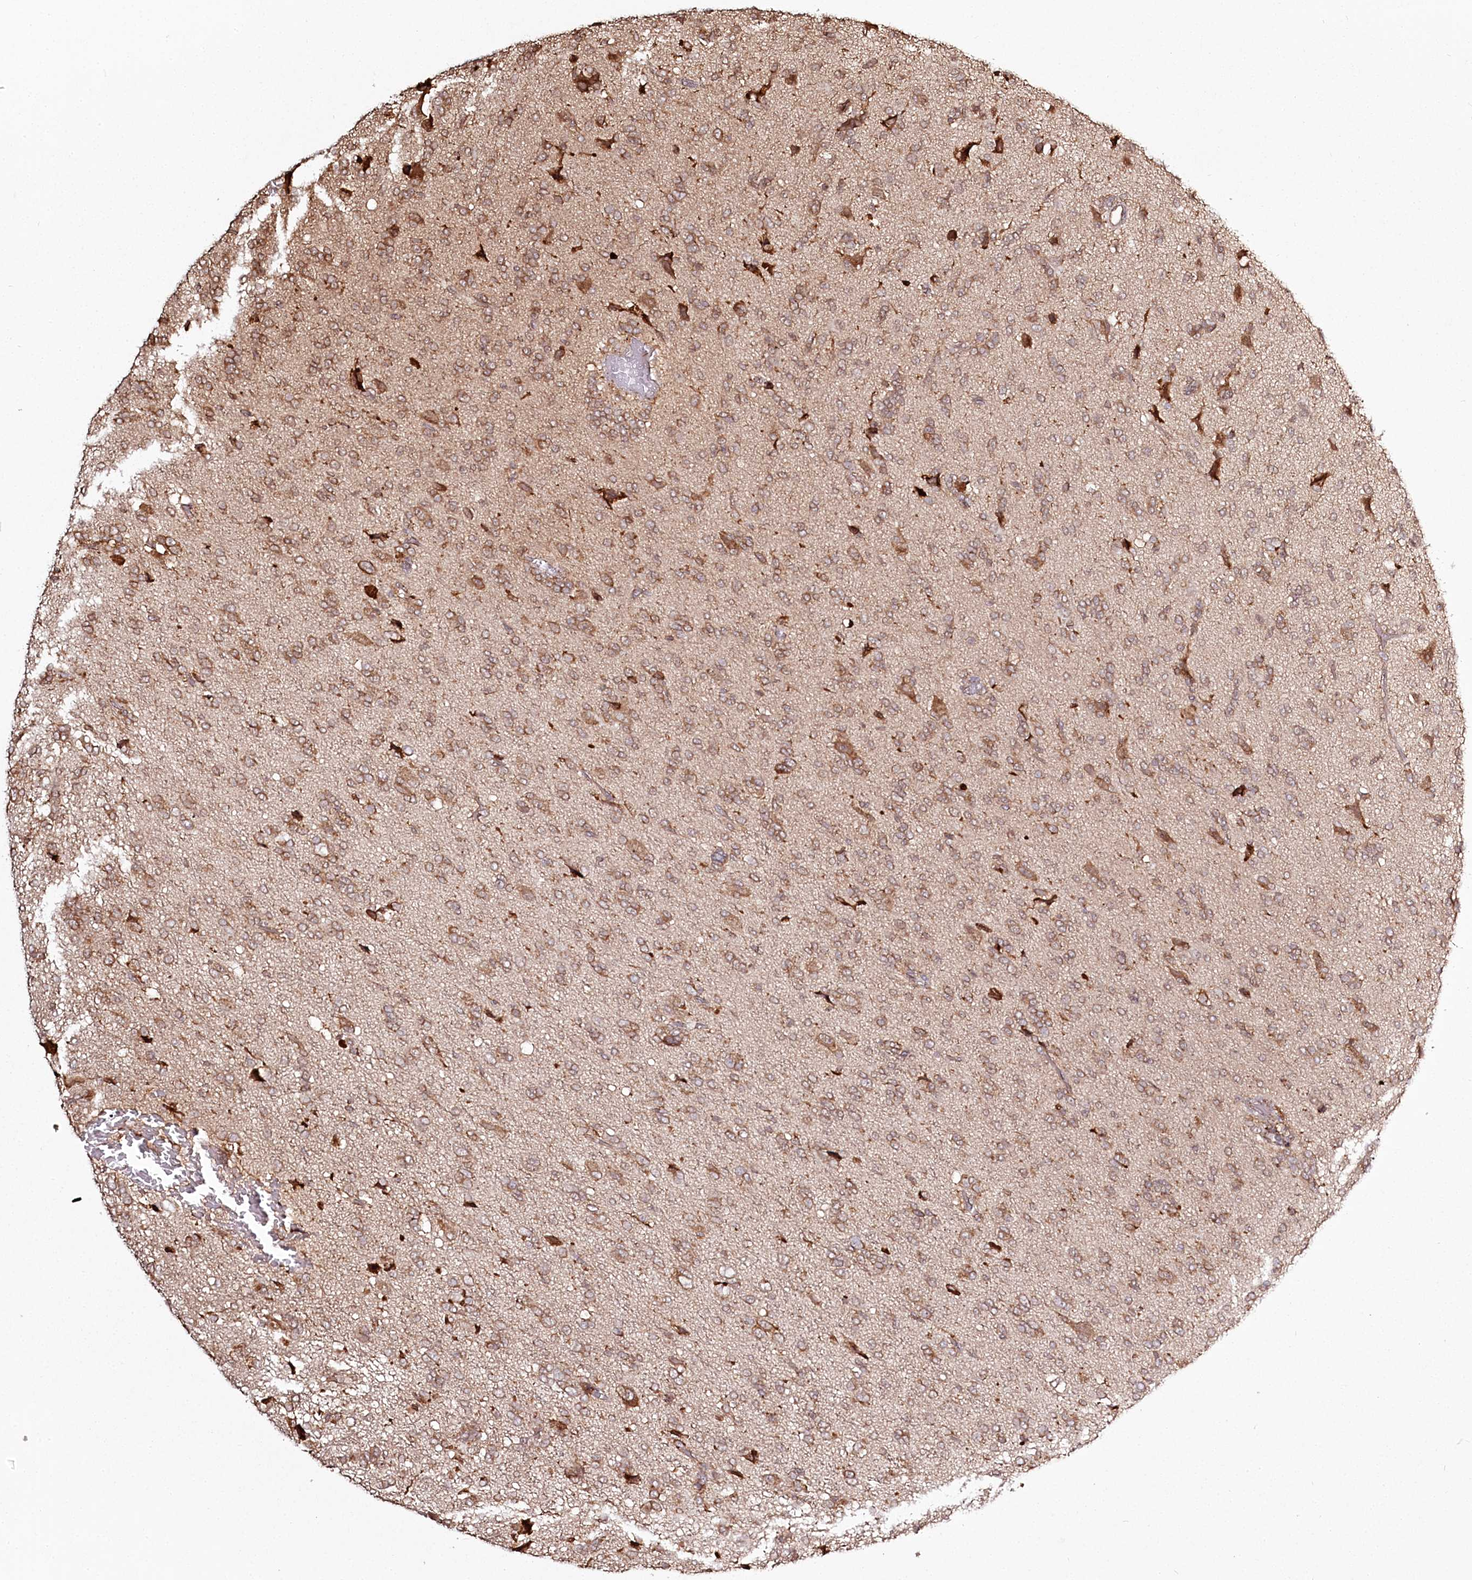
{"staining": {"intensity": "moderate", "quantity": "25%-75%", "location": "cytoplasmic/membranous"}, "tissue": "glioma", "cell_type": "Tumor cells", "image_type": "cancer", "snomed": [{"axis": "morphology", "description": "Glioma, malignant, High grade"}, {"axis": "topography", "description": "Brain"}], "caption": "A high-resolution image shows immunohistochemistry staining of malignant glioma (high-grade), which reveals moderate cytoplasmic/membranous staining in approximately 25%-75% of tumor cells.", "gene": "FAM13A", "patient": {"sex": "female", "age": 59}}